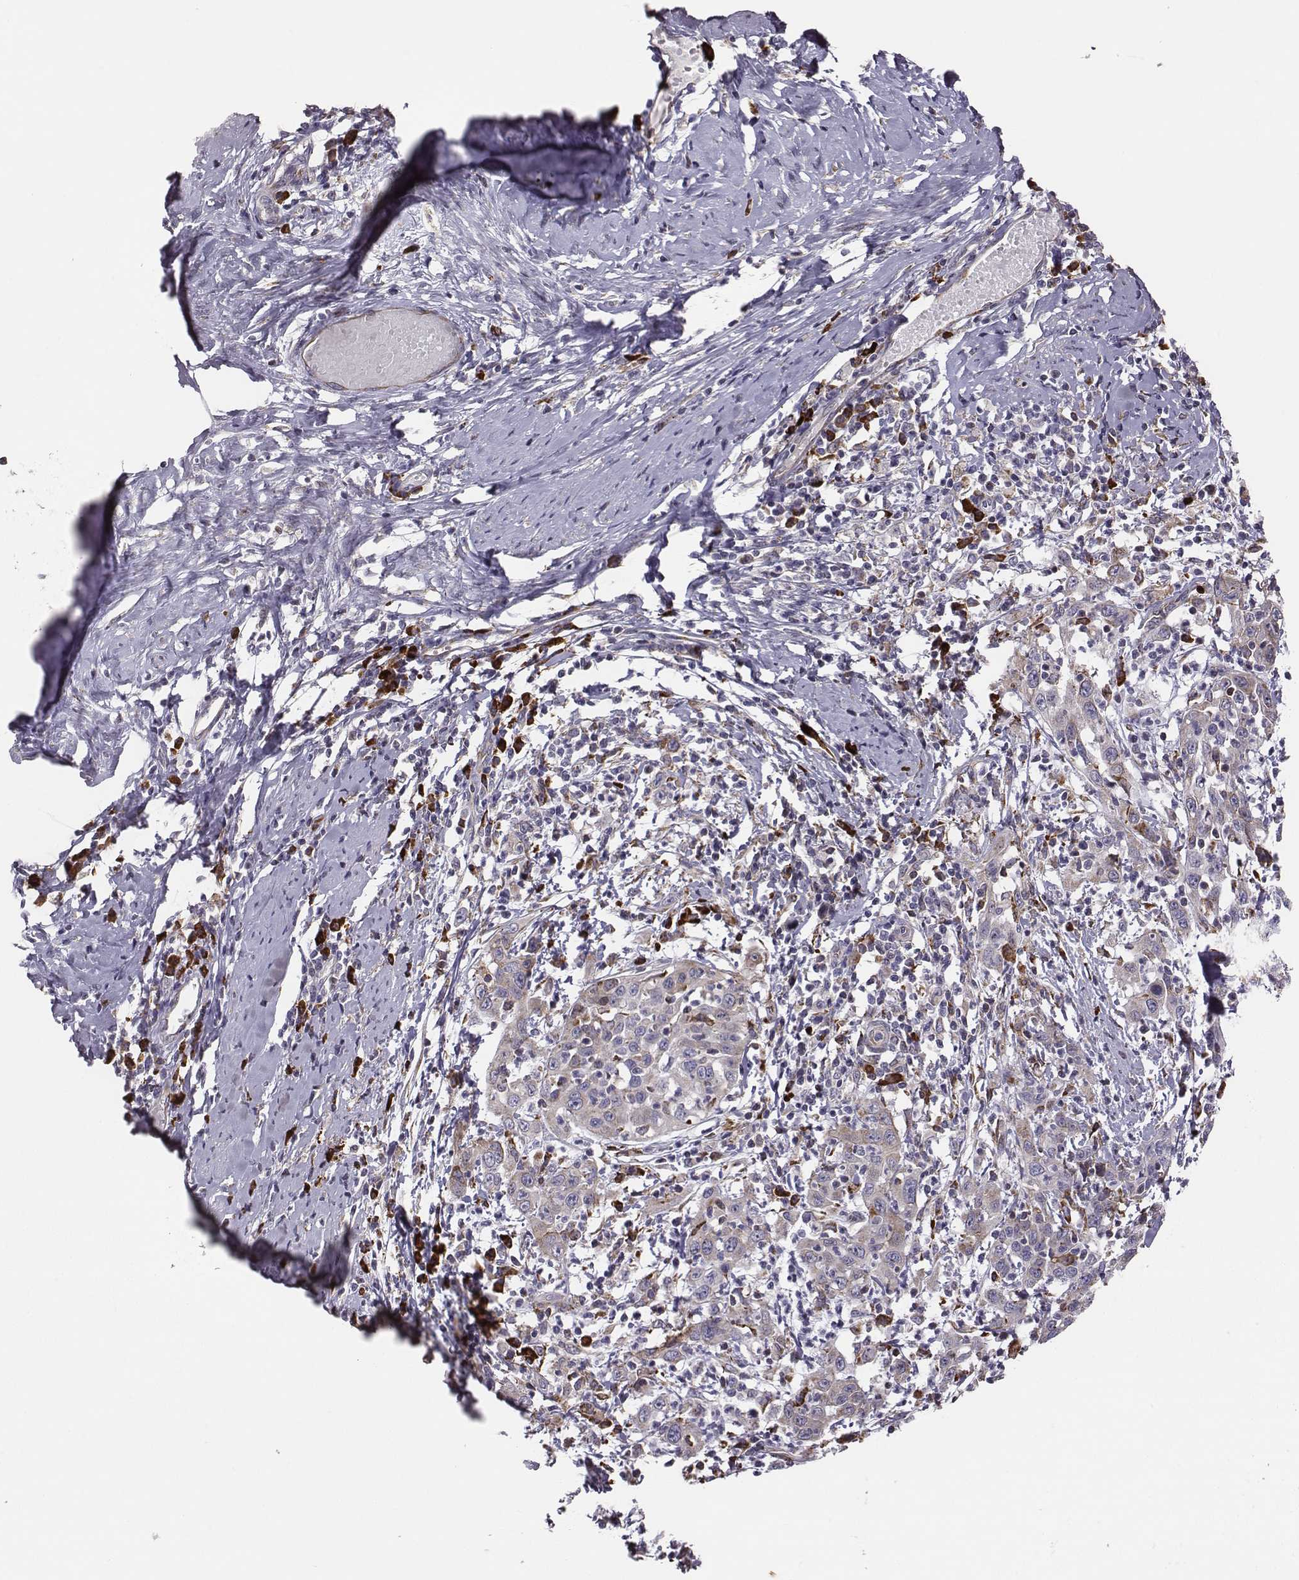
{"staining": {"intensity": "moderate", "quantity": "<25%", "location": "cytoplasmic/membranous"}, "tissue": "cervical cancer", "cell_type": "Tumor cells", "image_type": "cancer", "snomed": [{"axis": "morphology", "description": "Squamous cell carcinoma, NOS"}, {"axis": "topography", "description": "Cervix"}], "caption": "Approximately <25% of tumor cells in human squamous cell carcinoma (cervical) show moderate cytoplasmic/membranous protein staining as visualized by brown immunohistochemical staining.", "gene": "SELENOI", "patient": {"sex": "female", "age": 46}}